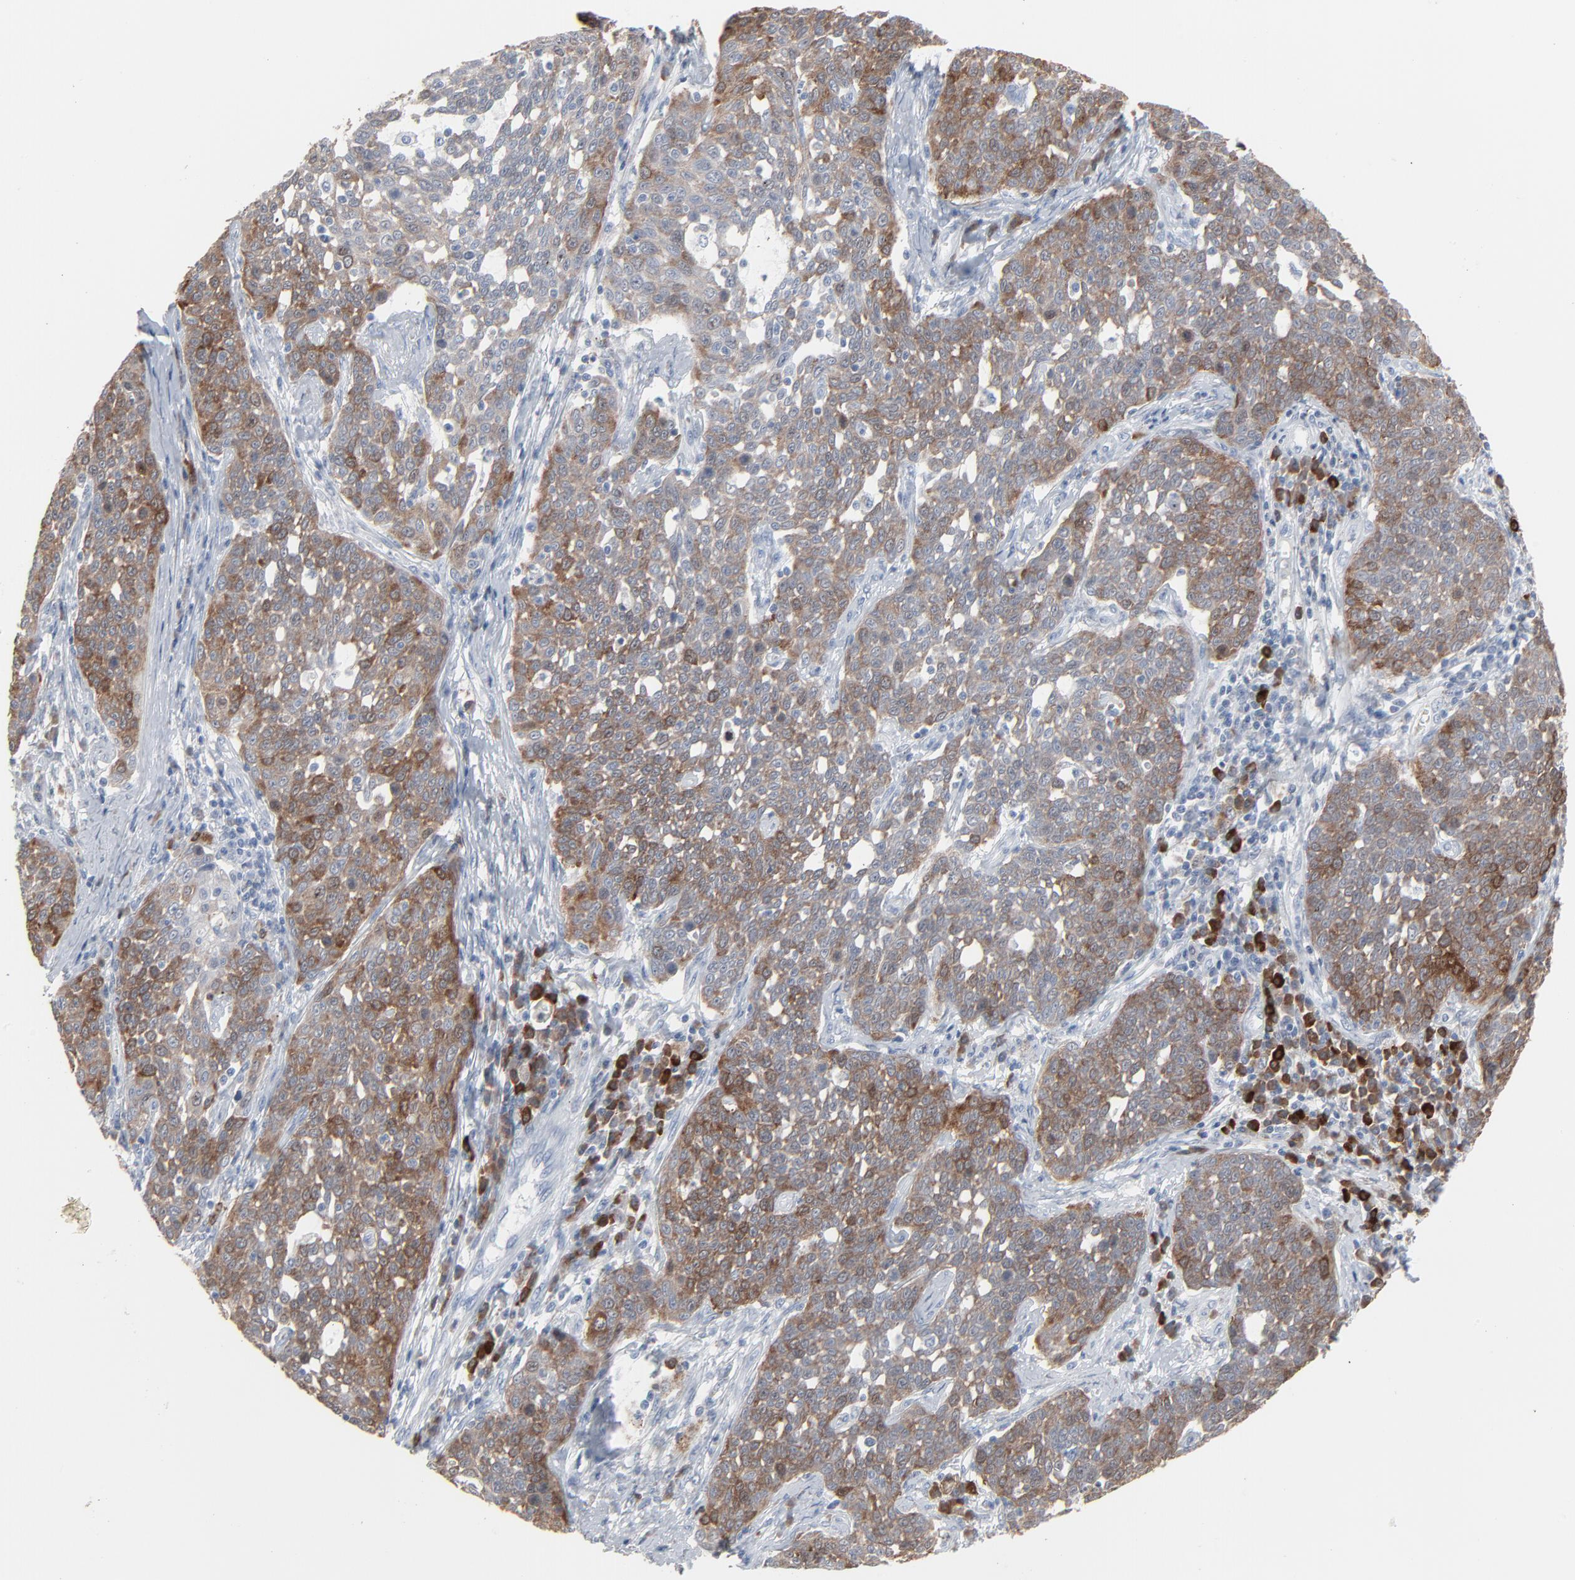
{"staining": {"intensity": "weak", "quantity": ">75%", "location": "cytoplasmic/membranous"}, "tissue": "cervical cancer", "cell_type": "Tumor cells", "image_type": "cancer", "snomed": [{"axis": "morphology", "description": "Squamous cell carcinoma, NOS"}, {"axis": "topography", "description": "Cervix"}], "caption": "Cervical cancer (squamous cell carcinoma) stained with a protein marker shows weak staining in tumor cells.", "gene": "PHGDH", "patient": {"sex": "female", "age": 34}}